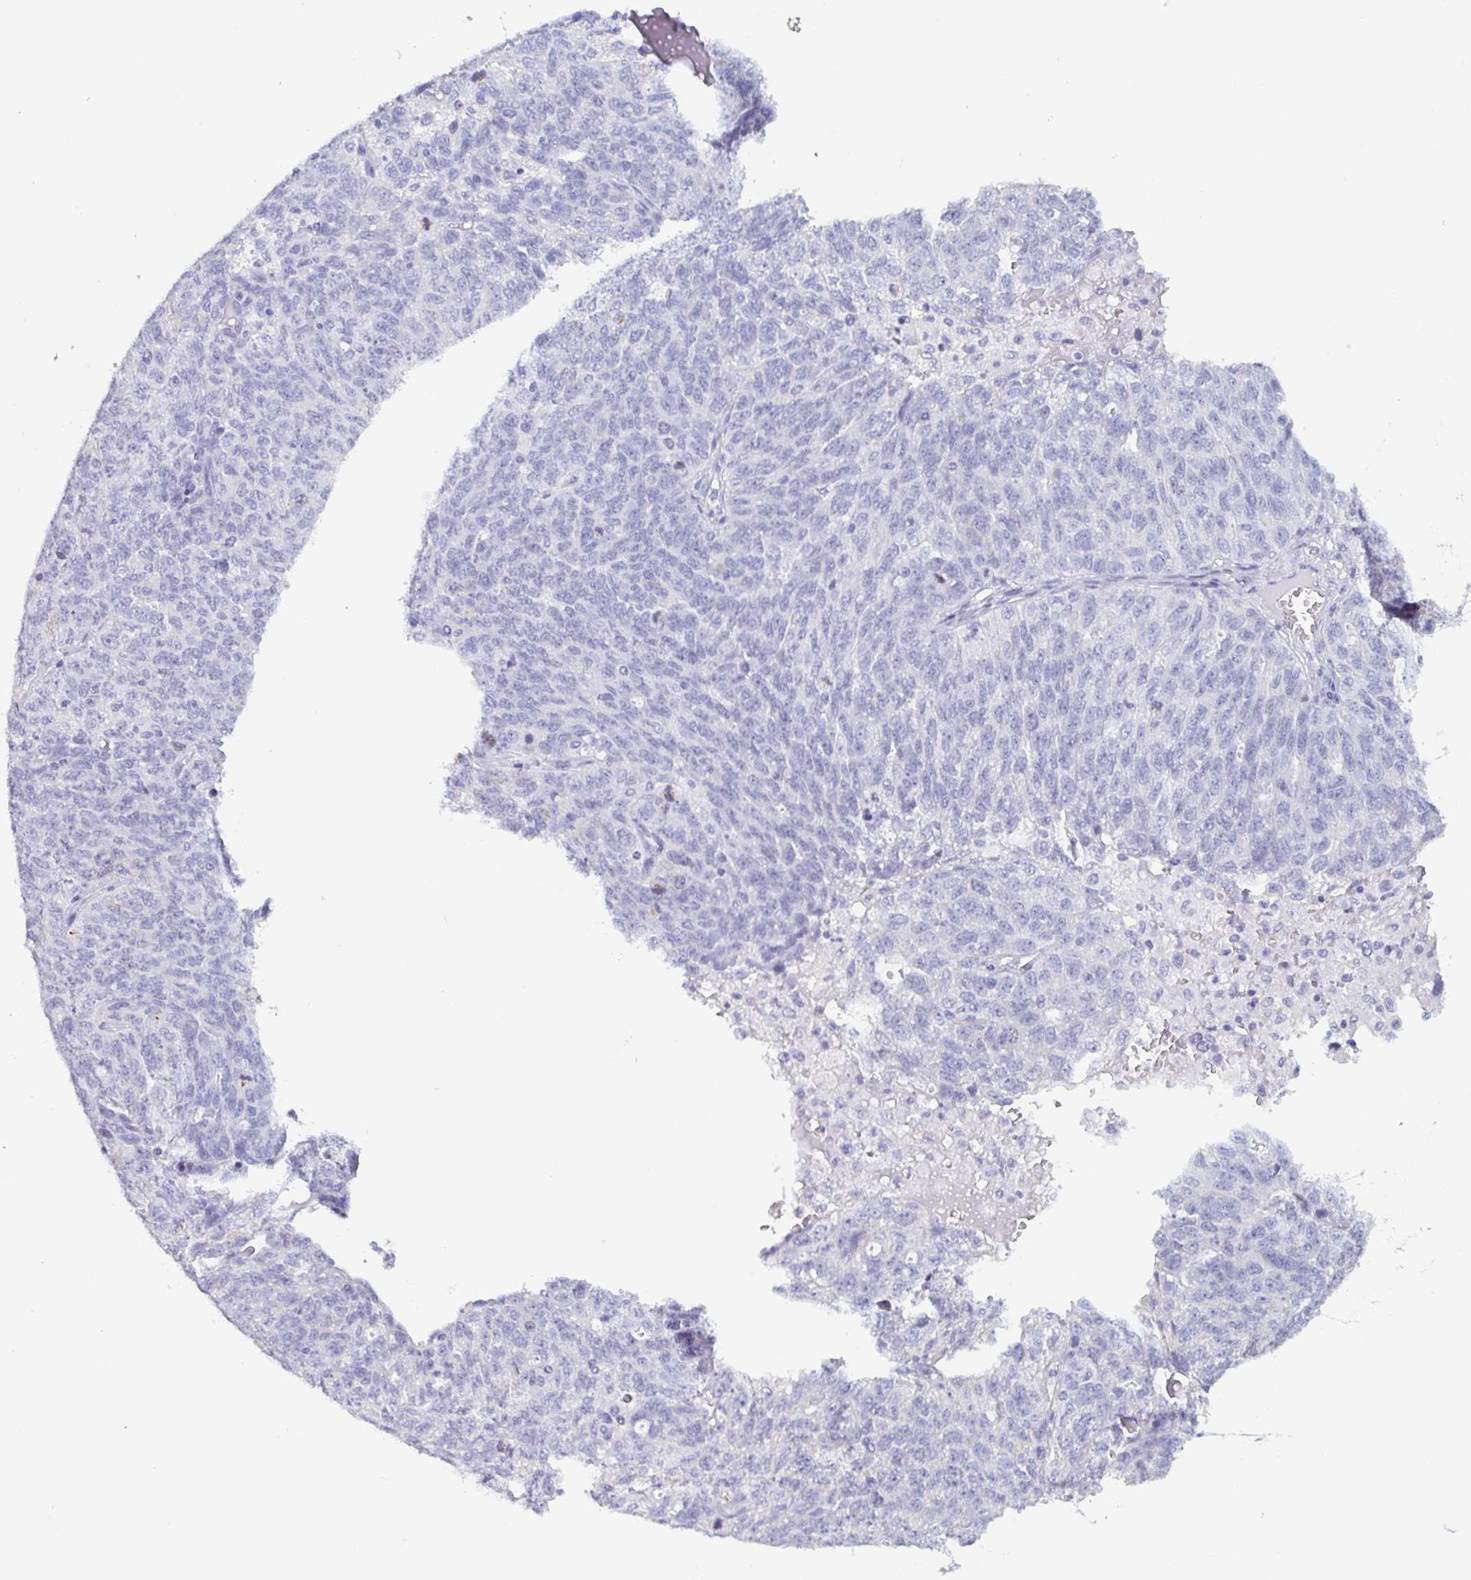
{"staining": {"intensity": "negative", "quantity": "none", "location": "none"}, "tissue": "ovarian cancer", "cell_type": "Tumor cells", "image_type": "cancer", "snomed": [{"axis": "morphology", "description": "Cystadenocarcinoma, serous, NOS"}, {"axis": "topography", "description": "Ovary"}], "caption": "This image is of ovarian cancer (serous cystadenocarcinoma) stained with immunohistochemistry to label a protein in brown with the nuclei are counter-stained blue. There is no positivity in tumor cells.", "gene": "PRR4", "patient": {"sex": "female", "age": 71}}